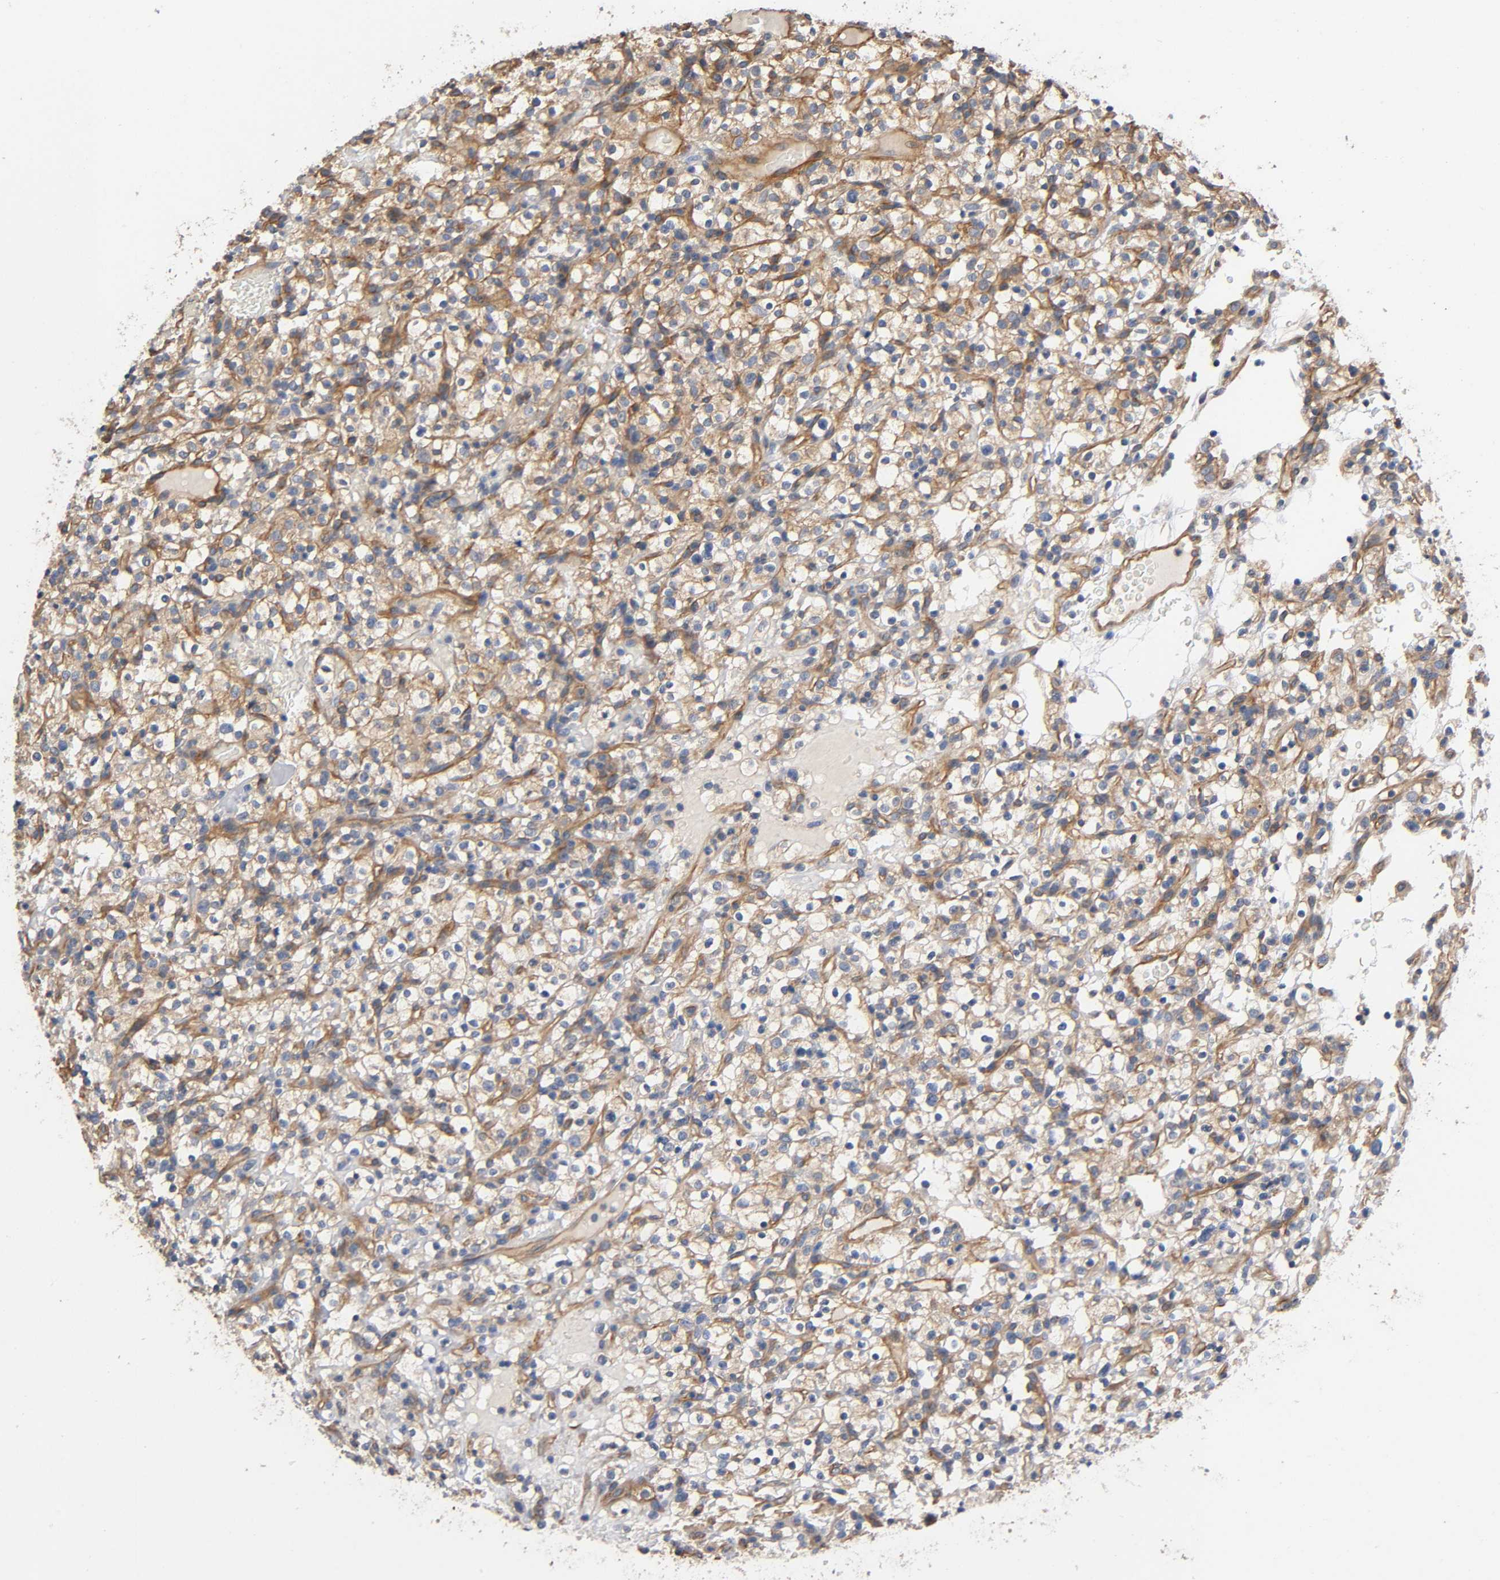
{"staining": {"intensity": "weak", "quantity": "25%-75%", "location": "cytoplasmic/membranous"}, "tissue": "renal cancer", "cell_type": "Tumor cells", "image_type": "cancer", "snomed": [{"axis": "morphology", "description": "Normal tissue, NOS"}, {"axis": "morphology", "description": "Adenocarcinoma, NOS"}, {"axis": "topography", "description": "Kidney"}], "caption": "There is low levels of weak cytoplasmic/membranous staining in tumor cells of adenocarcinoma (renal), as demonstrated by immunohistochemical staining (brown color).", "gene": "MARS1", "patient": {"sex": "female", "age": 72}}